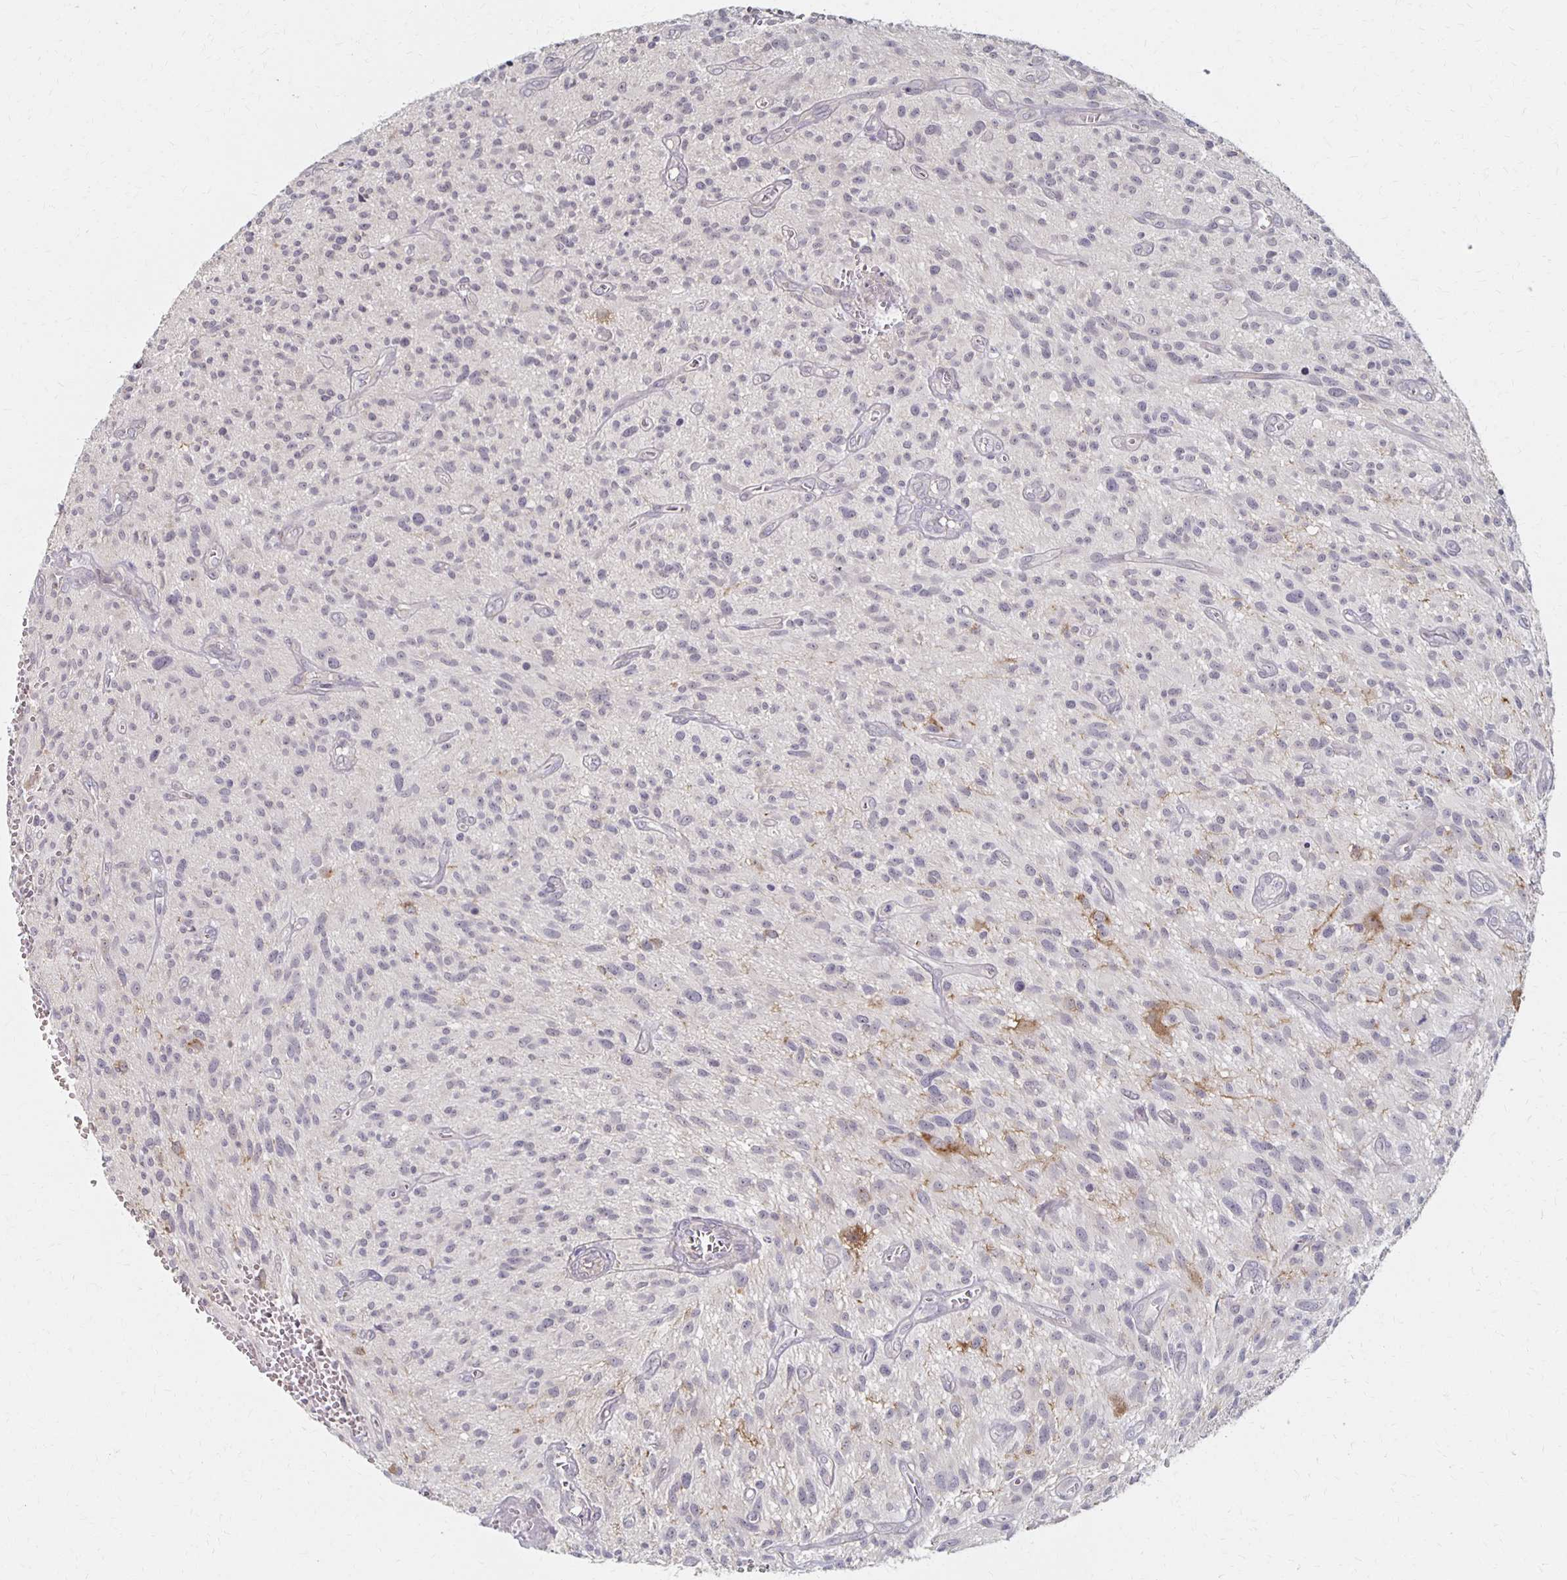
{"staining": {"intensity": "negative", "quantity": "none", "location": "none"}, "tissue": "glioma", "cell_type": "Tumor cells", "image_type": "cancer", "snomed": [{"axis": "morphology", "description": "Glioma, malignant, High grade"}, {"axis": "topography", "description": "Brain"}], "caption": "Immunohistochemistry (IHC) image of neoplastic tissue: human malignant glioma (high-grade) stained with DAB demonstrates no significant protein positivity in tumor cells.", "gene": "PRKCB", "patient": {"sex": "male", "age": 75}}